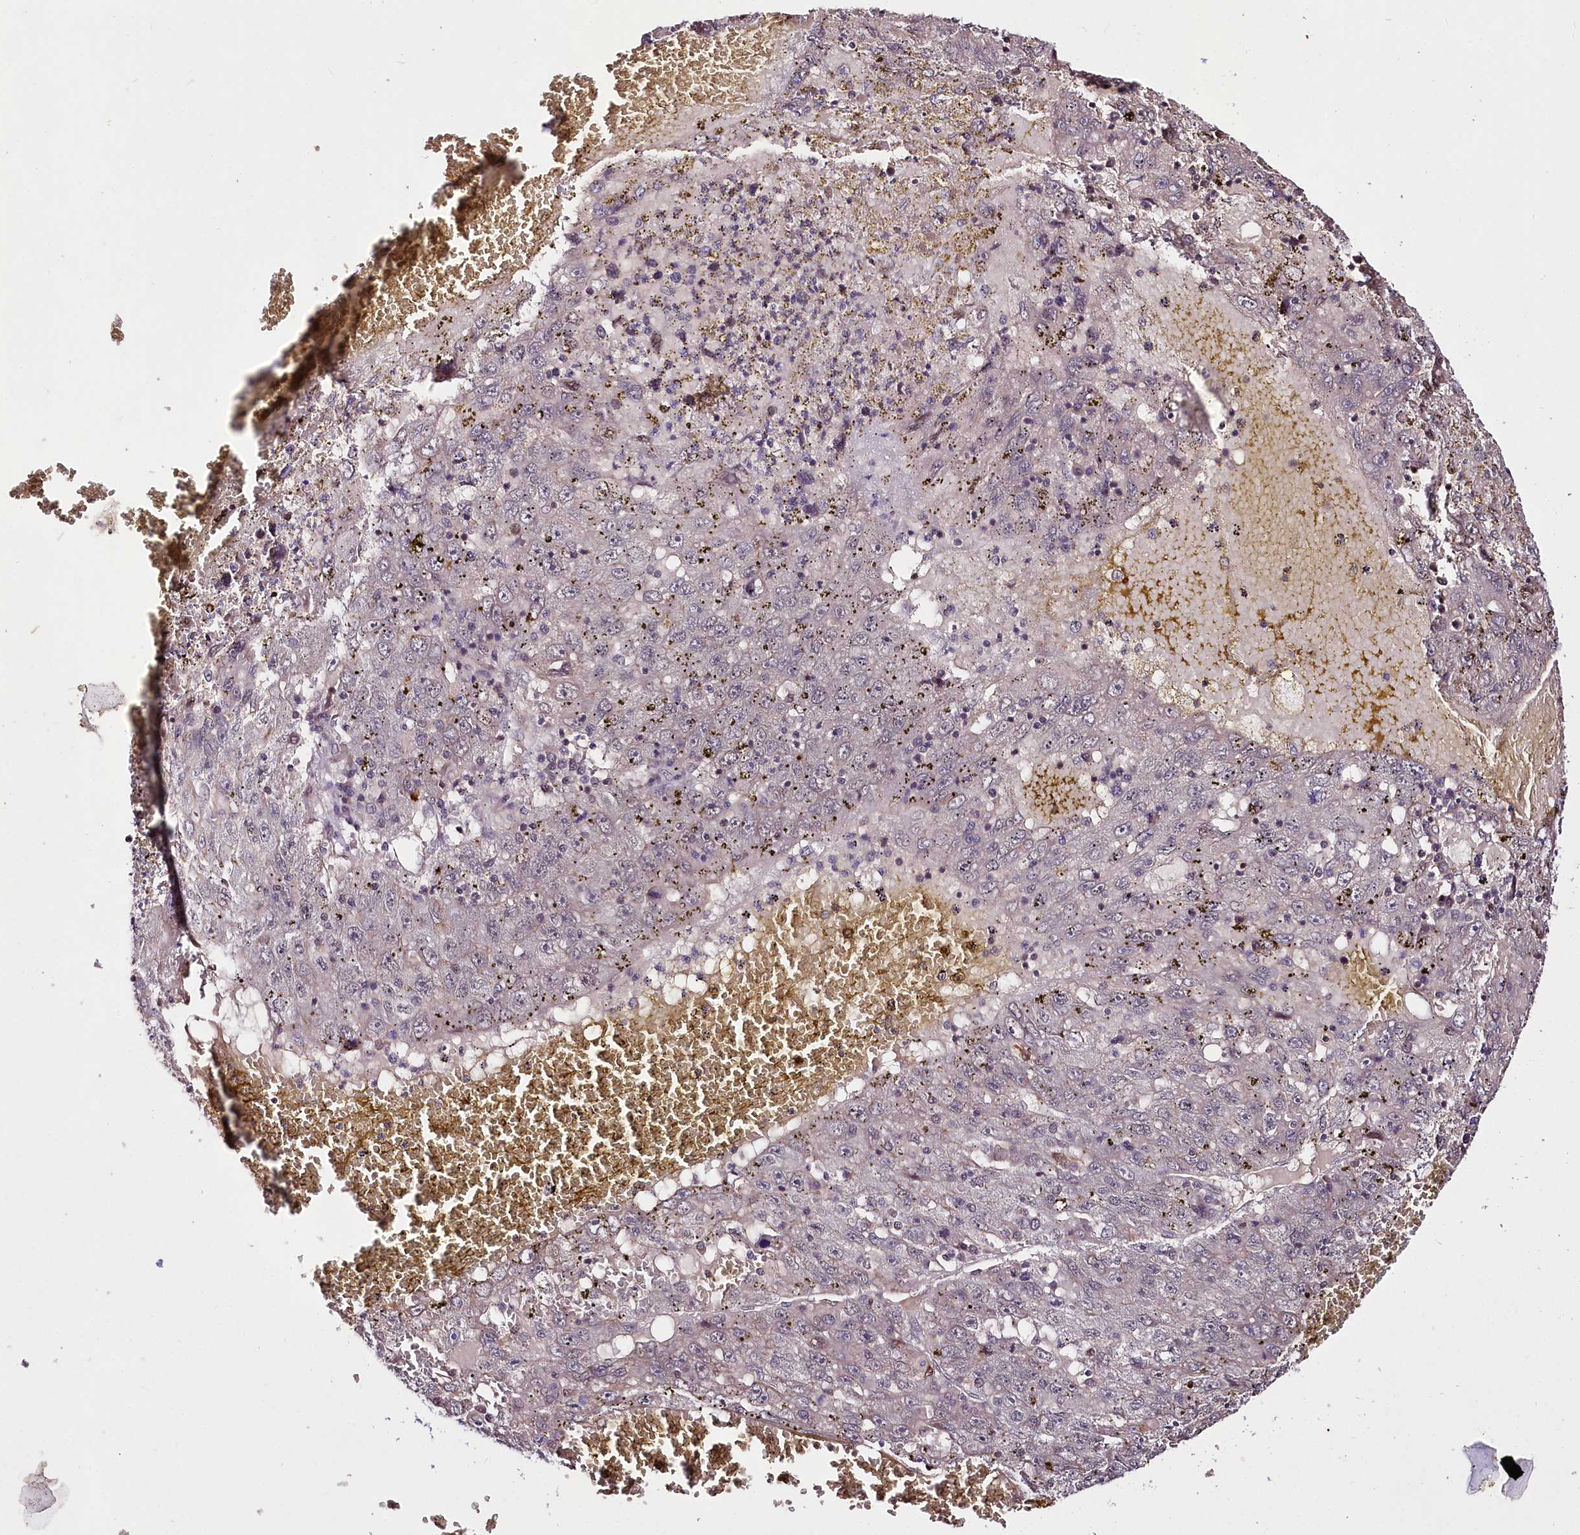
{"staining": {"intensity": "negative", "quantity": "none", "location": "none"}, "tissue": "liver cancer", "cell_type": "Tumor cells", "image_type": "cancer", "snomed": [{"axis": "morphology", "description": "Carcinoma, Hepatocellular, NOS"}, {"axis": "topography", "description": "Liver"}], "caption": "This image is of liver cancer stained with immunohistochemistry to label a protein in brown with the nuclei are counter-stained blue. There is no expression in tumor cells.", "gene": "TAFAZZIN", "patient": {"sex": "male", "age": 49}}